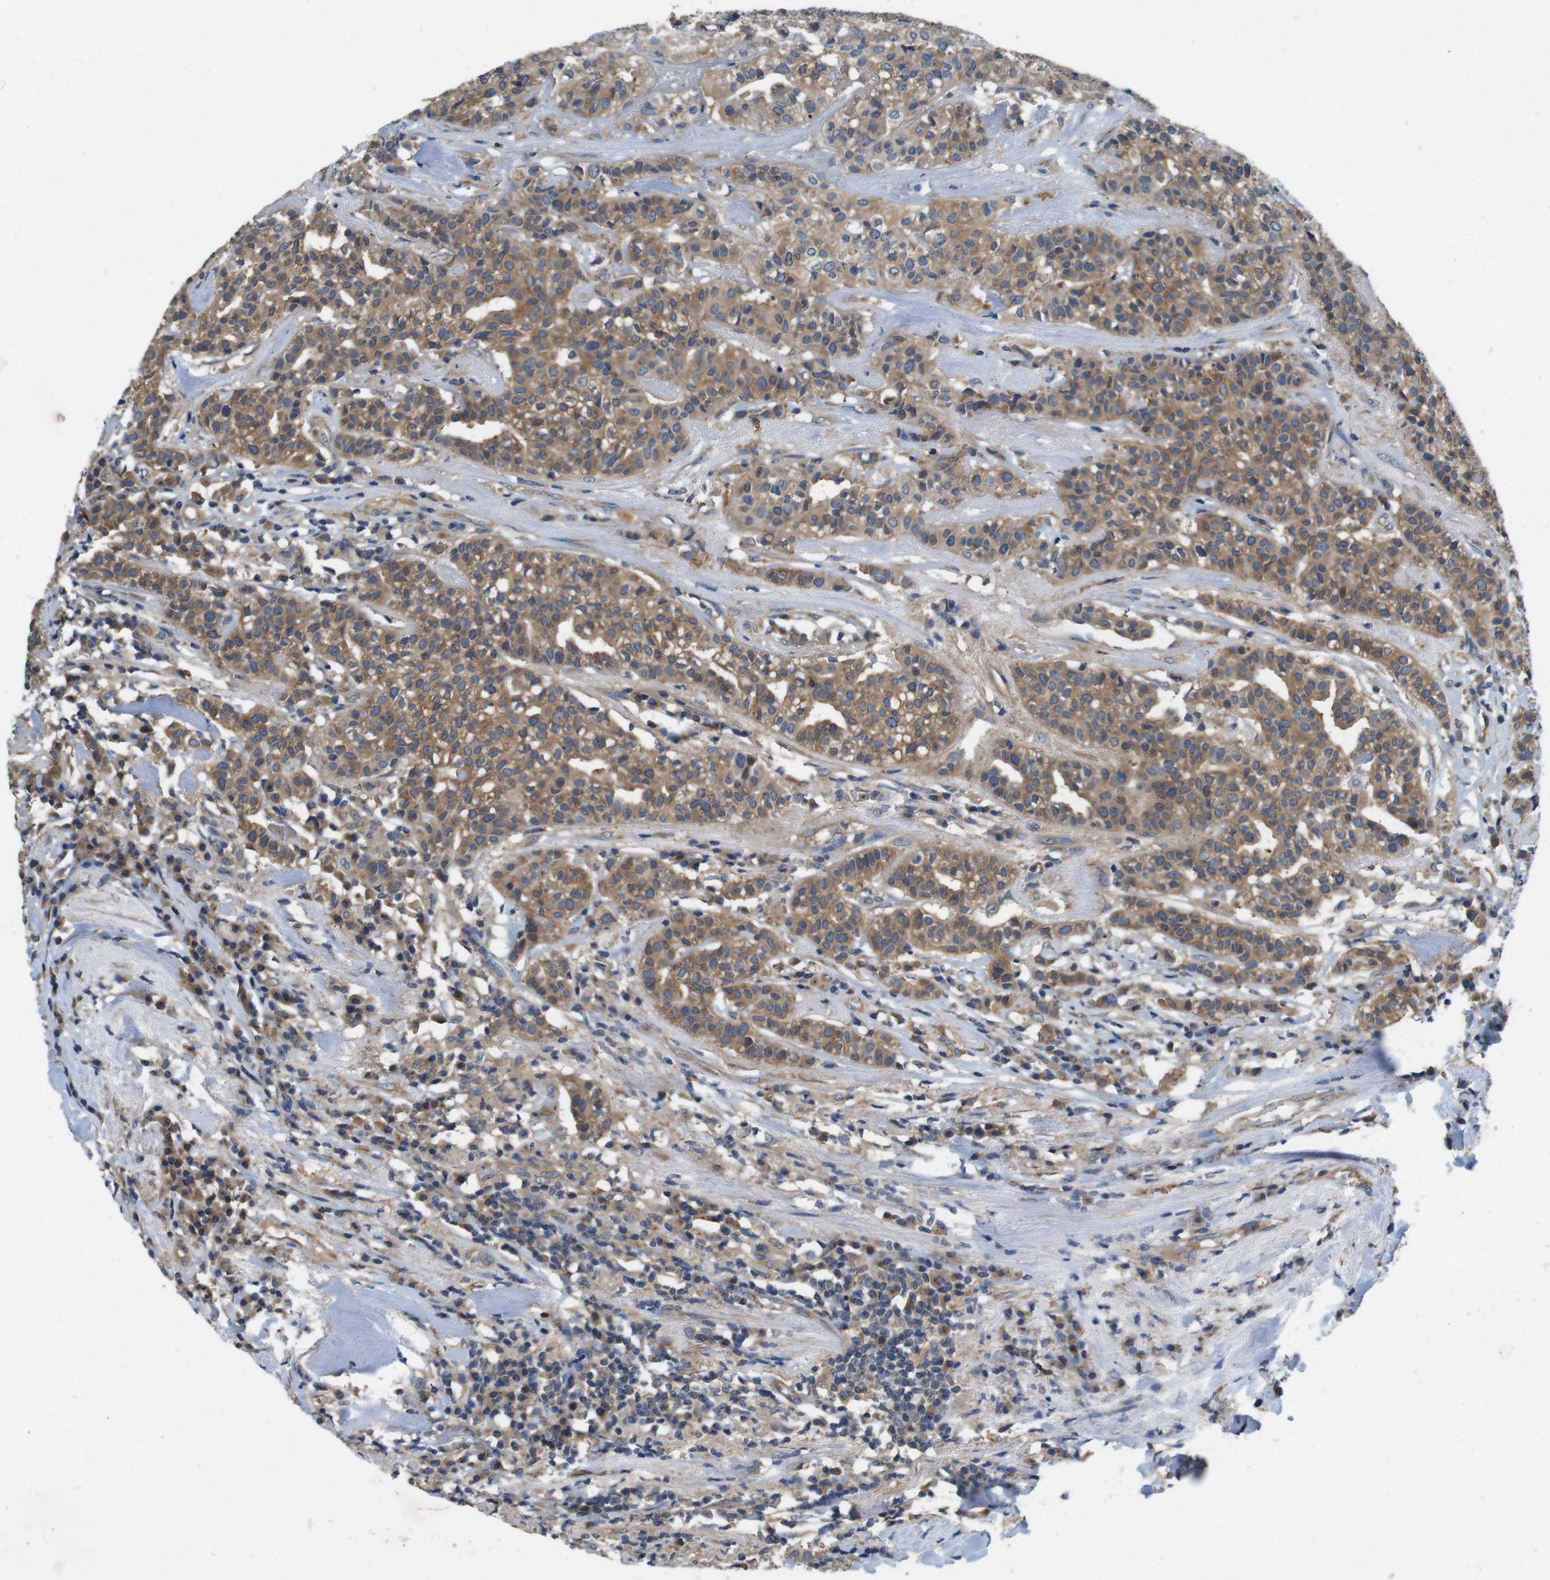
{"staining": {"intensity": "moderate", "quantity": ">75%", "location": "cytoplasmic/membranous"}, "tissue": "head and neck cancer", "cell_type": "Tumor cells", "image_type": "cancer", "snomed": [{"axis": "morphology", "description": "Adenocarcinoma, NOS"}, {"axis": "topography", "description": "Salivary gland"}, {"axis": "topography", "description": "Head-Neck"}], "caption": "The photomicrograph displays staining of adenocarcinoma (head and neck), revealing moderate cytoplasmic/membranous protein expression (brown color) within tumor cells.", "gene": "DCTN1", "patient": {"sex": "female", "age": 65}}